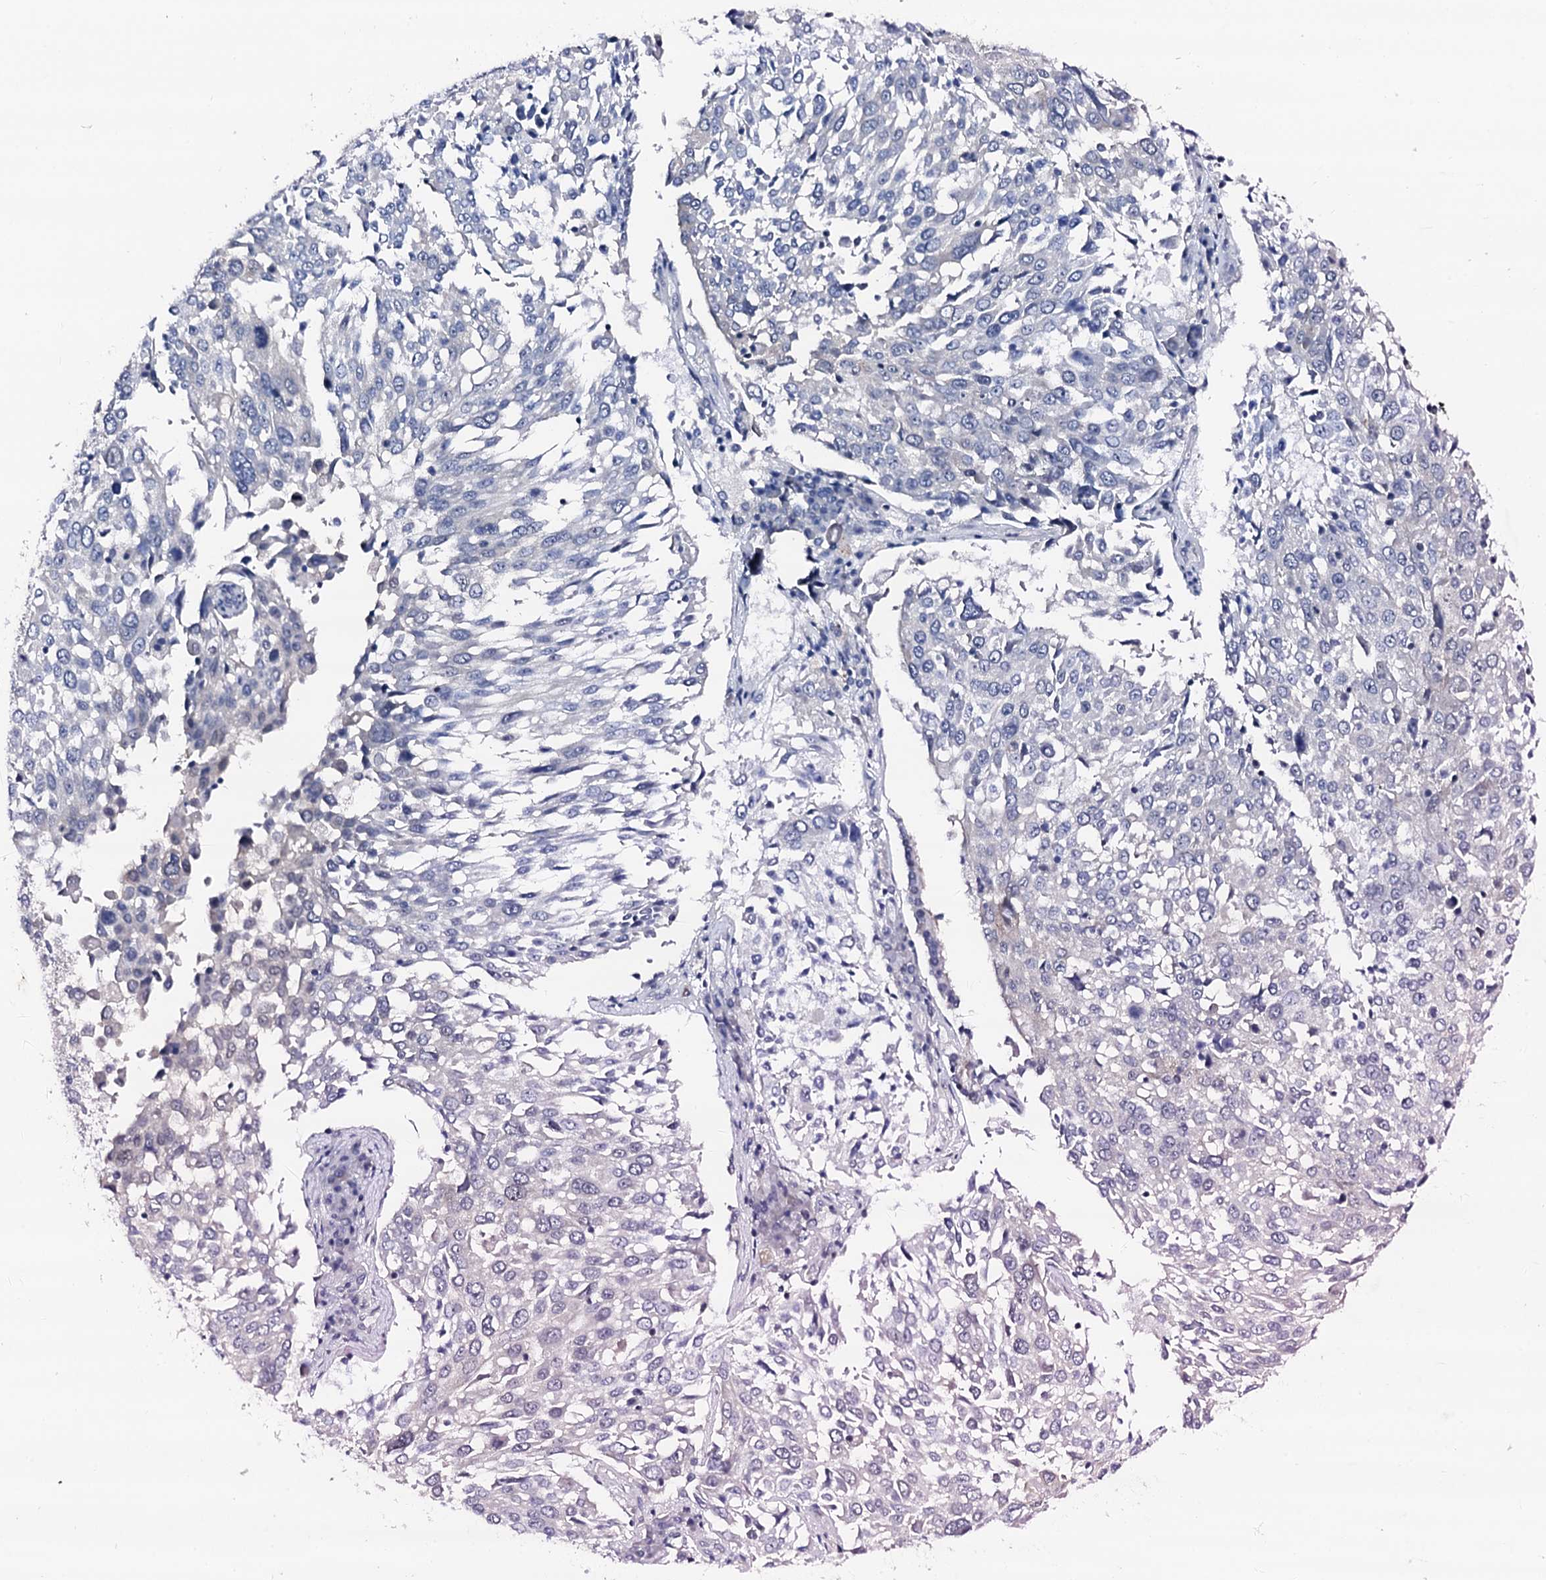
{"staining": {"intensity": "negative", "quantity": "none", "location": "none"}, "tissue": "lung cancer", "cell_type": "Tumor cells", "image_type": "cancer", "snomed": [{"axis": "morphology", "description": "Squamous cell carcinoma, NOS"}, {"axis": "topography", "description": "Lung"}], "caption": "Tumor cells are negative for brown protein staining in lung squamous cell carcinoma.", "gene": "TRAFD1", "patient": {"sex": "male", "age": 65}}